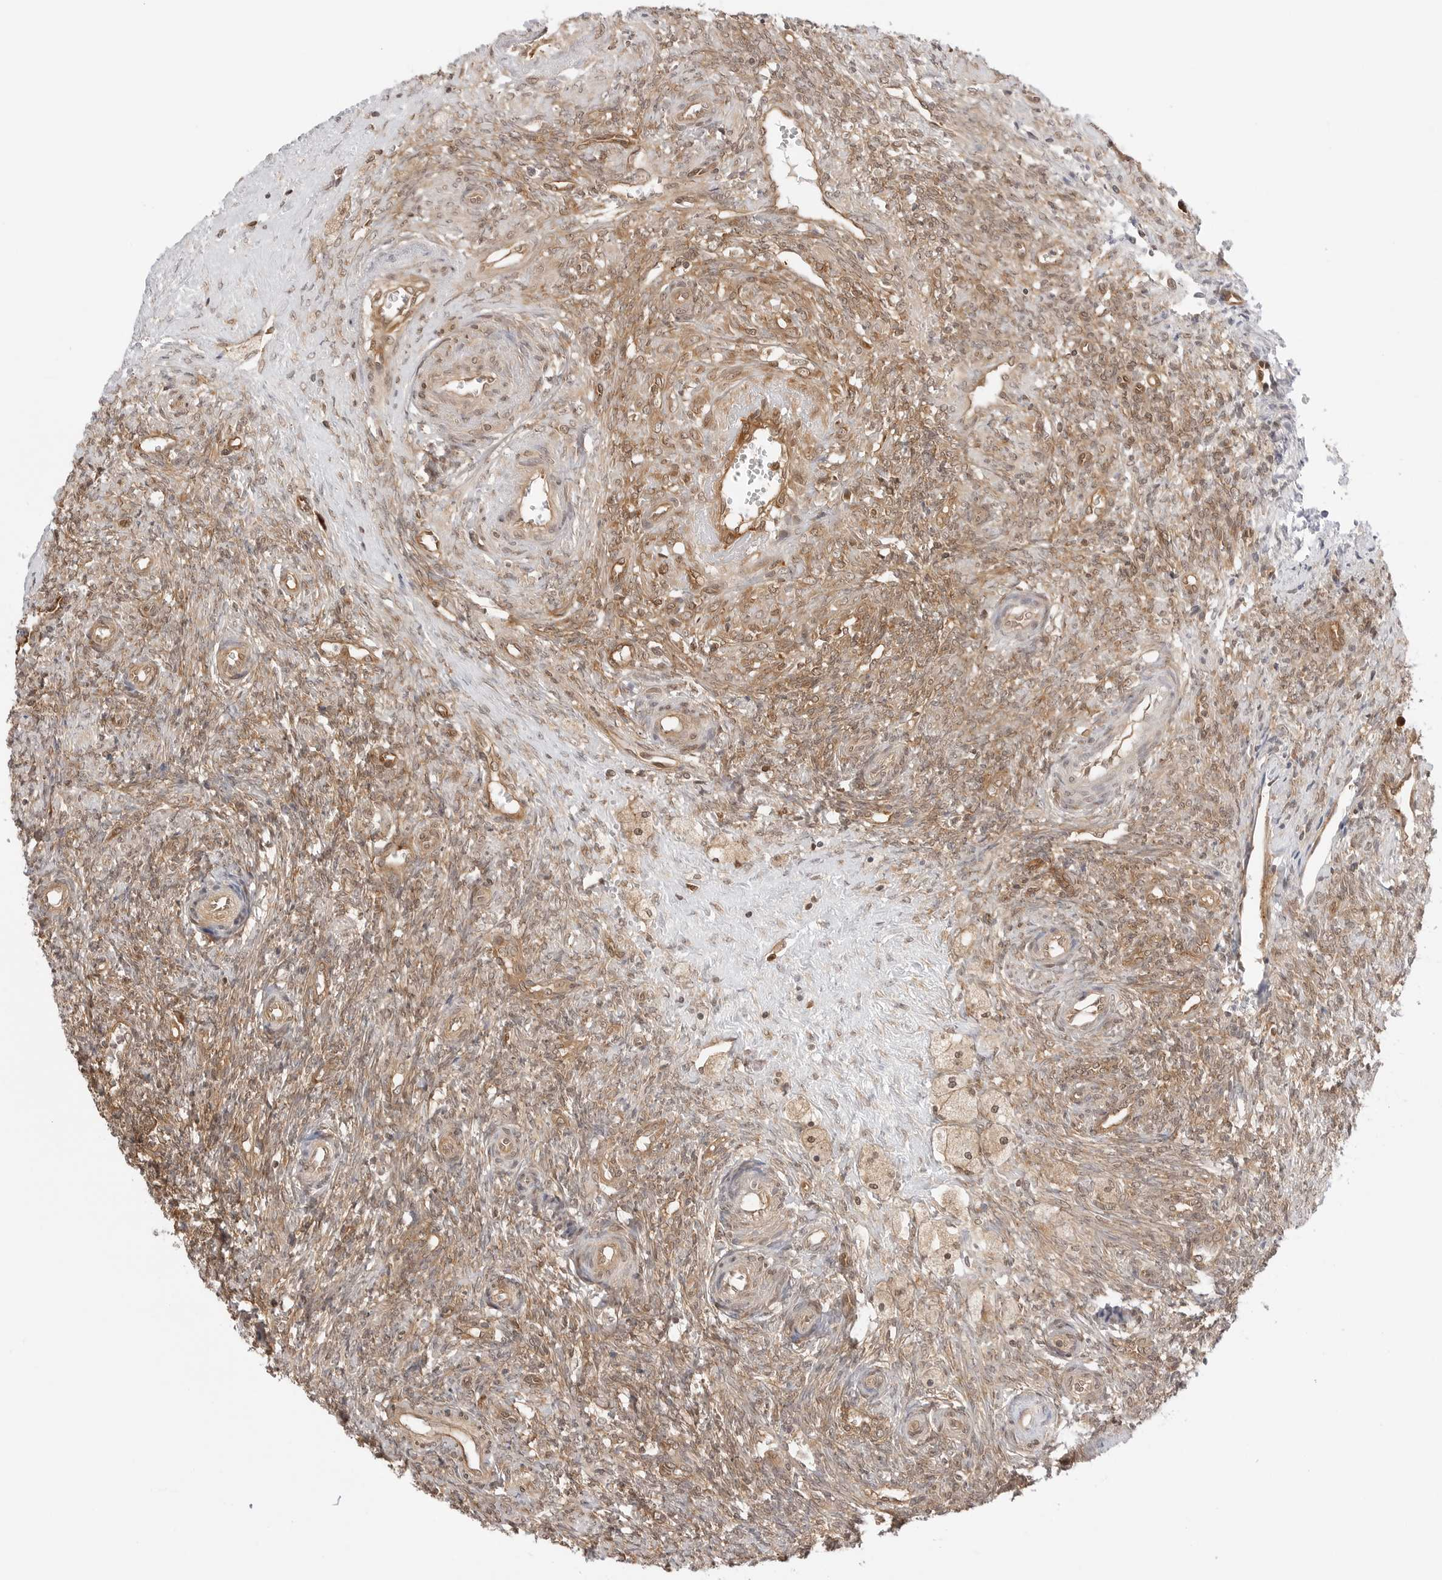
{"staining": {"intensity": "moderate", "quantity": "25%-75%", "location": "cytoplasmic/membranous,nuclear"}, "tissue": "ovary", "cell_type": "Ovarian stroma cells", "image_type": "normal", "snomed": [{"axis": "morphology", "description": "Normal tissue, NOS"}, {"axis": "topography", "description": "Ovary"}], "caption": "Immunohistochemical staining of unremarkable human ovary exhibits 25%-75% levels of moderate cytoplasmic/membranous,nuclear protein expression in about 25%-75% of ovarian stroma cells.", "gene": "NUDC", "patient": {"sex": "female", "age": 41}}